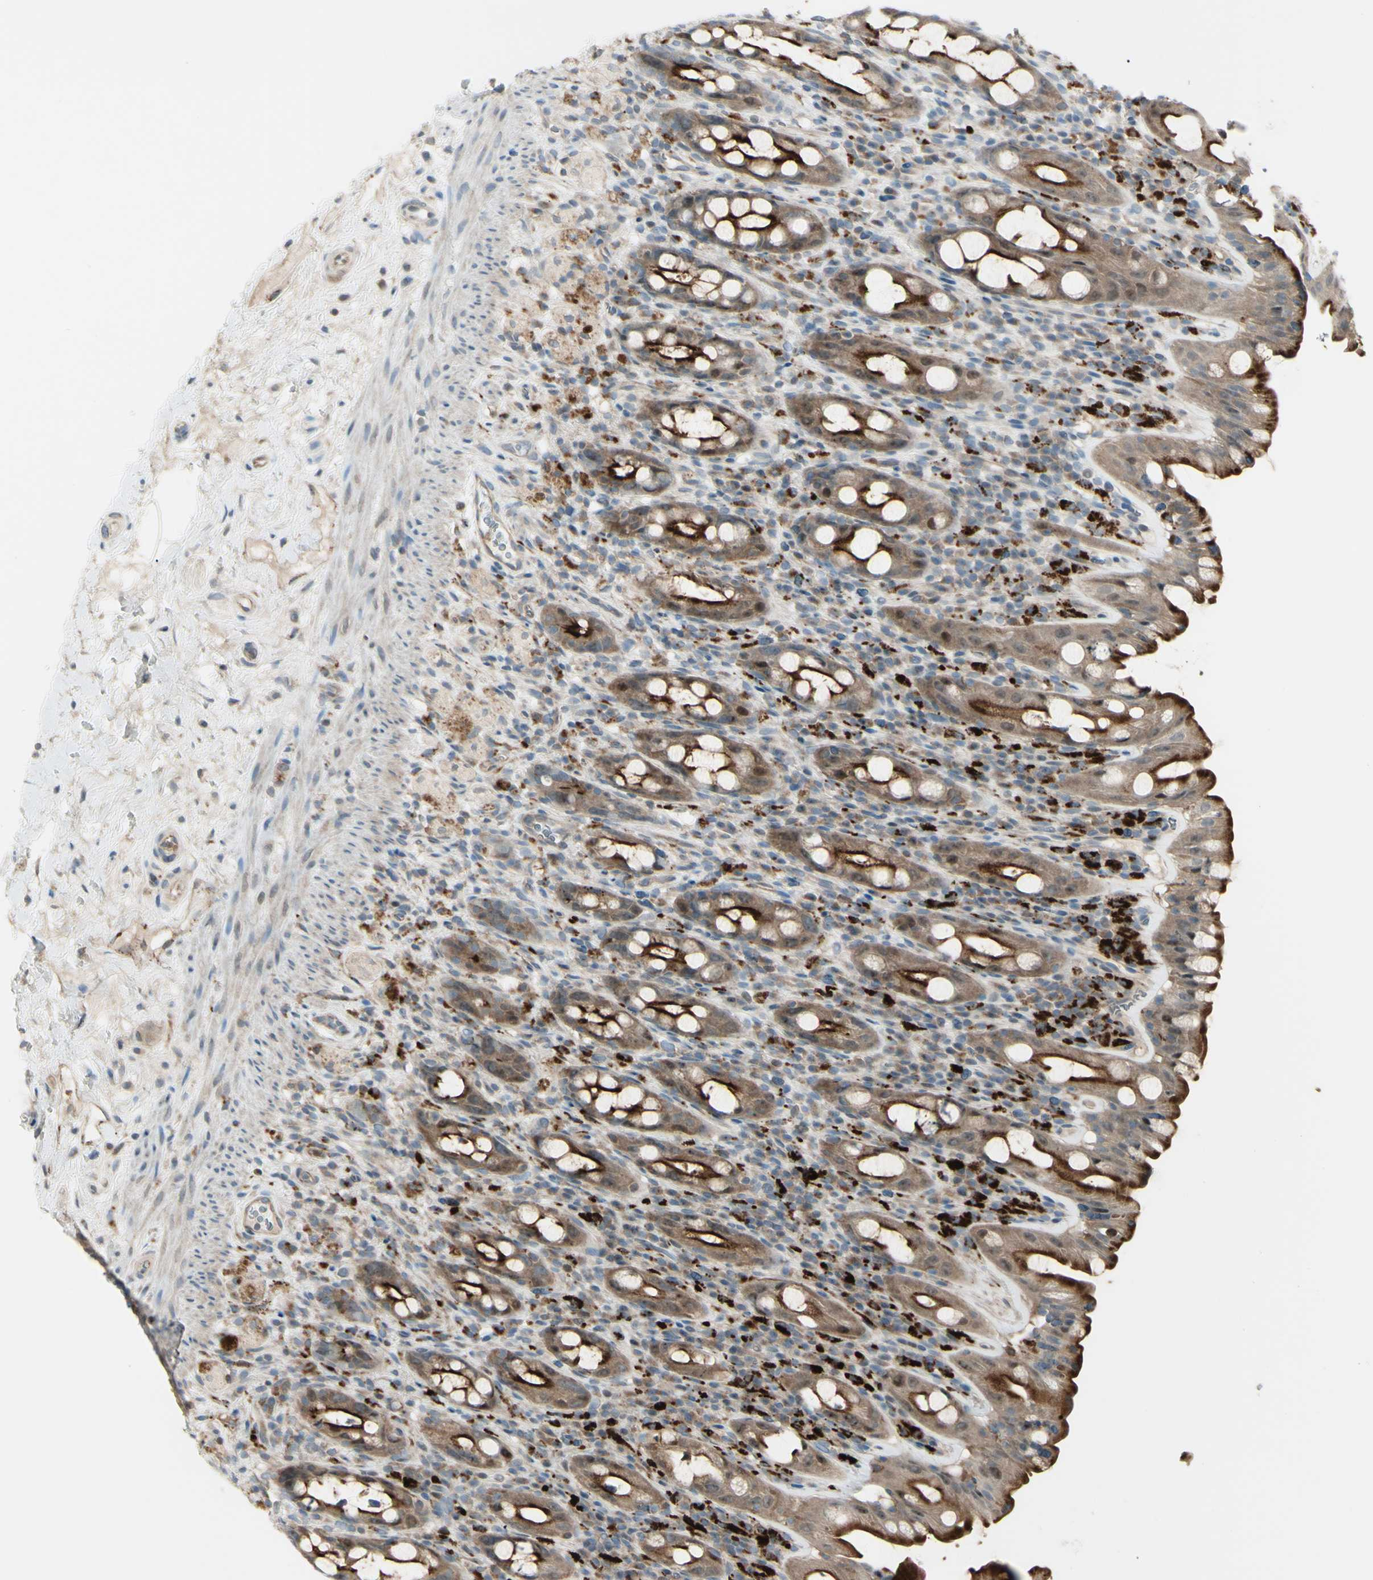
{"staining": {"intensity": "moderate", "quantity": ">75%", "location": "cytoplasmic/membranous"}, "tissue": "rectum", "cell_type": "Glandular cells", "image_type": "normal", "snomed": [{"axis": "morphology", "description": "Normal tissue, NOS"}, {"axis": "topography", "description": "Rectum"}], "caption": "Rectum stained with a brown dye reveals moderate cytoplasmic/membranous positive positivity in approximately >75% of glandular cells.", "gene": "LMTK2", "patient": {"sex": "male", "age": 44}}